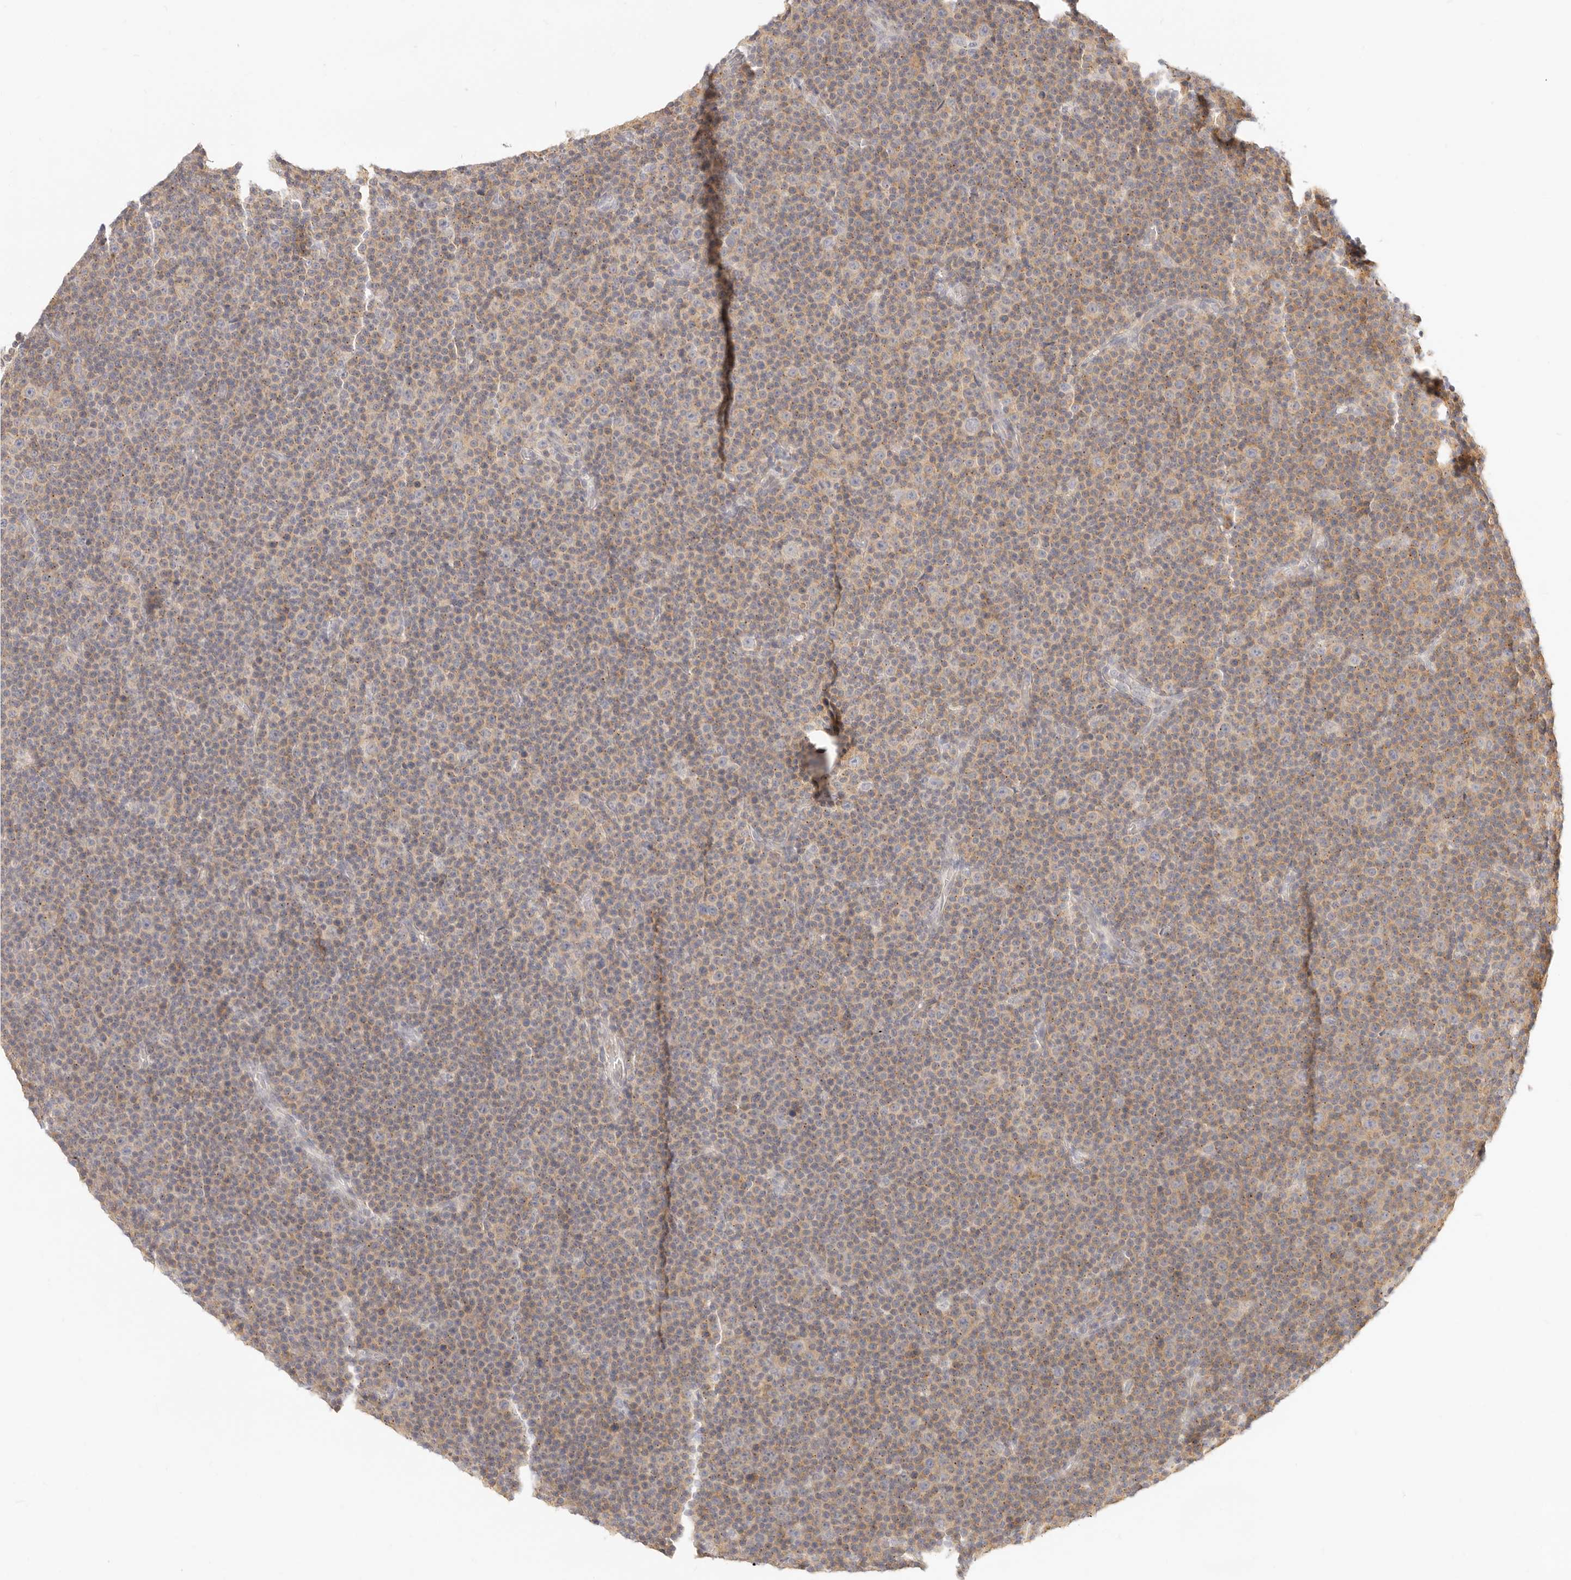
{"staining": {"intensity": "weak", "quantity": "25%-75%", "location": "cytoplasmic/membranous"}, "tissue": "lymphoma", "cell_type": "Tumor cells", "image_type": "cancer", "snomed": [{"axis": "morphology", "description": "Malignant lymphoma, non-Hodgkin's type, Low grade"}, {"axis": "topography", "description": "Lymph node"}], "caption": "Low-grade malignant lymphoma, non-Hodgkin's type stained with a protein marker exhibits weak staining in tumor cells.", "gene": "LTB4R2", "patient": {"sex": "female", "age": 67}}